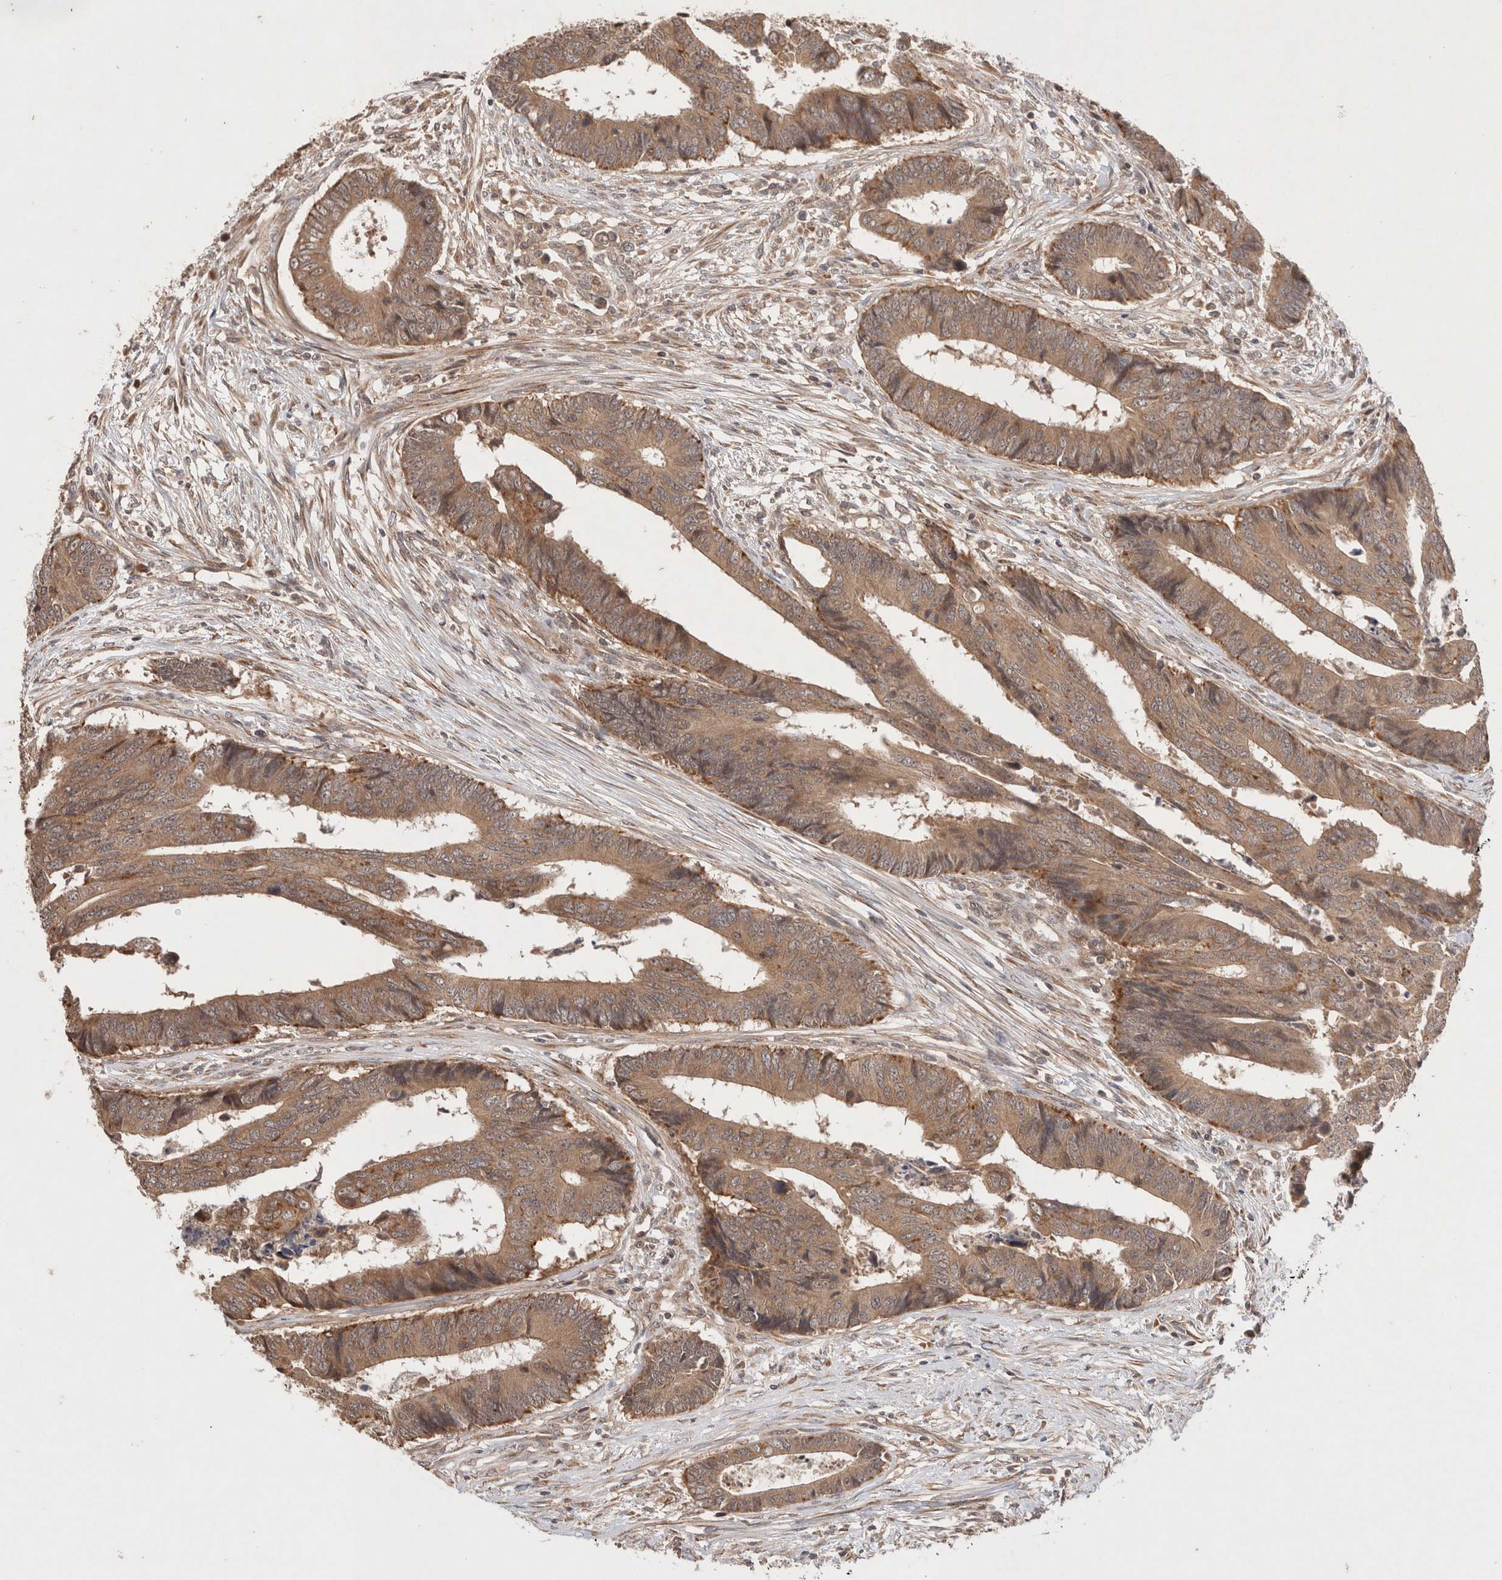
{"staining": {"intensity": "moderate", "quantity": ">75%", "location": "cytoplasmic/membranous"}, "tissue": "colorectal cancer", "cell_type": "Tumor cells", "image_type": "cancer", "snomed": [{"axis": "morphology", "description": "Adenocarcinoma, NOS"}, {"axis": "topography", "description": "Rectum"}], "caption": "Immunohistochemical staining of colorectal cancer demonstrates medium levels of moderate cytoplasmic/membranous positivity in about >75% of tumor cells.", "gene": "KLHL20", "patient": {"sex": "male", "age": 84}}